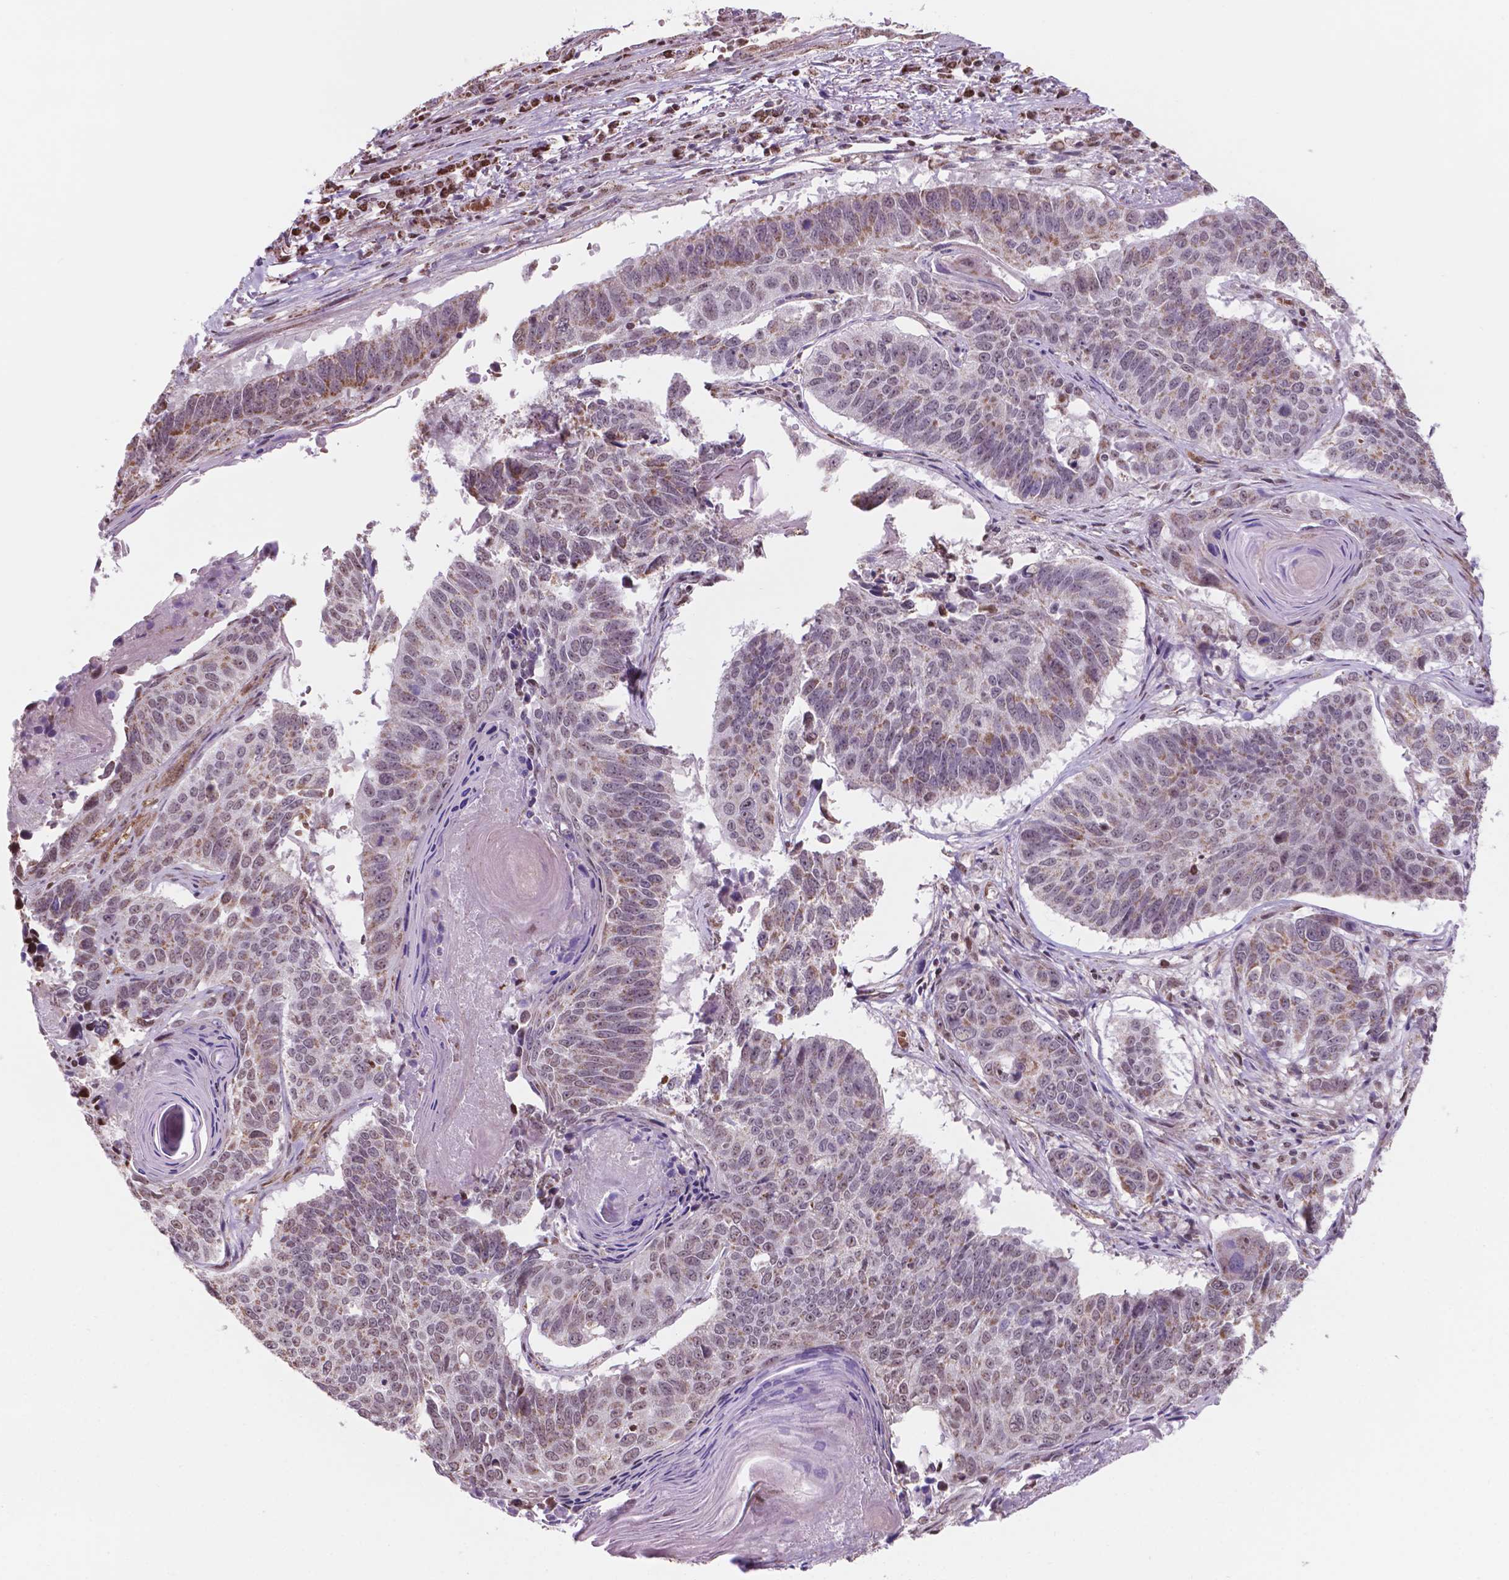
{"staining": {"intensity": "moderate", "quantity": "25%-75%", "location": "cytoplasmic/membranous"}, "tissue": "lung cancer", "cell_type": "Tumor cells", "image_type": "cancer", "snomed": [{"axis": "morphology", "description": "Squamous cell carcinoma, NOS"}, {"axis": "topography", "description": "Lung"}], "caption": "Immunohistochemical staining of human lung cancer displays medium levels of moderate cytoplasmic/membranous staining in about 25%-75% of tumor cells.", "gene": "NDUFA10", "patient": {"sex": "male", "age": 73}}